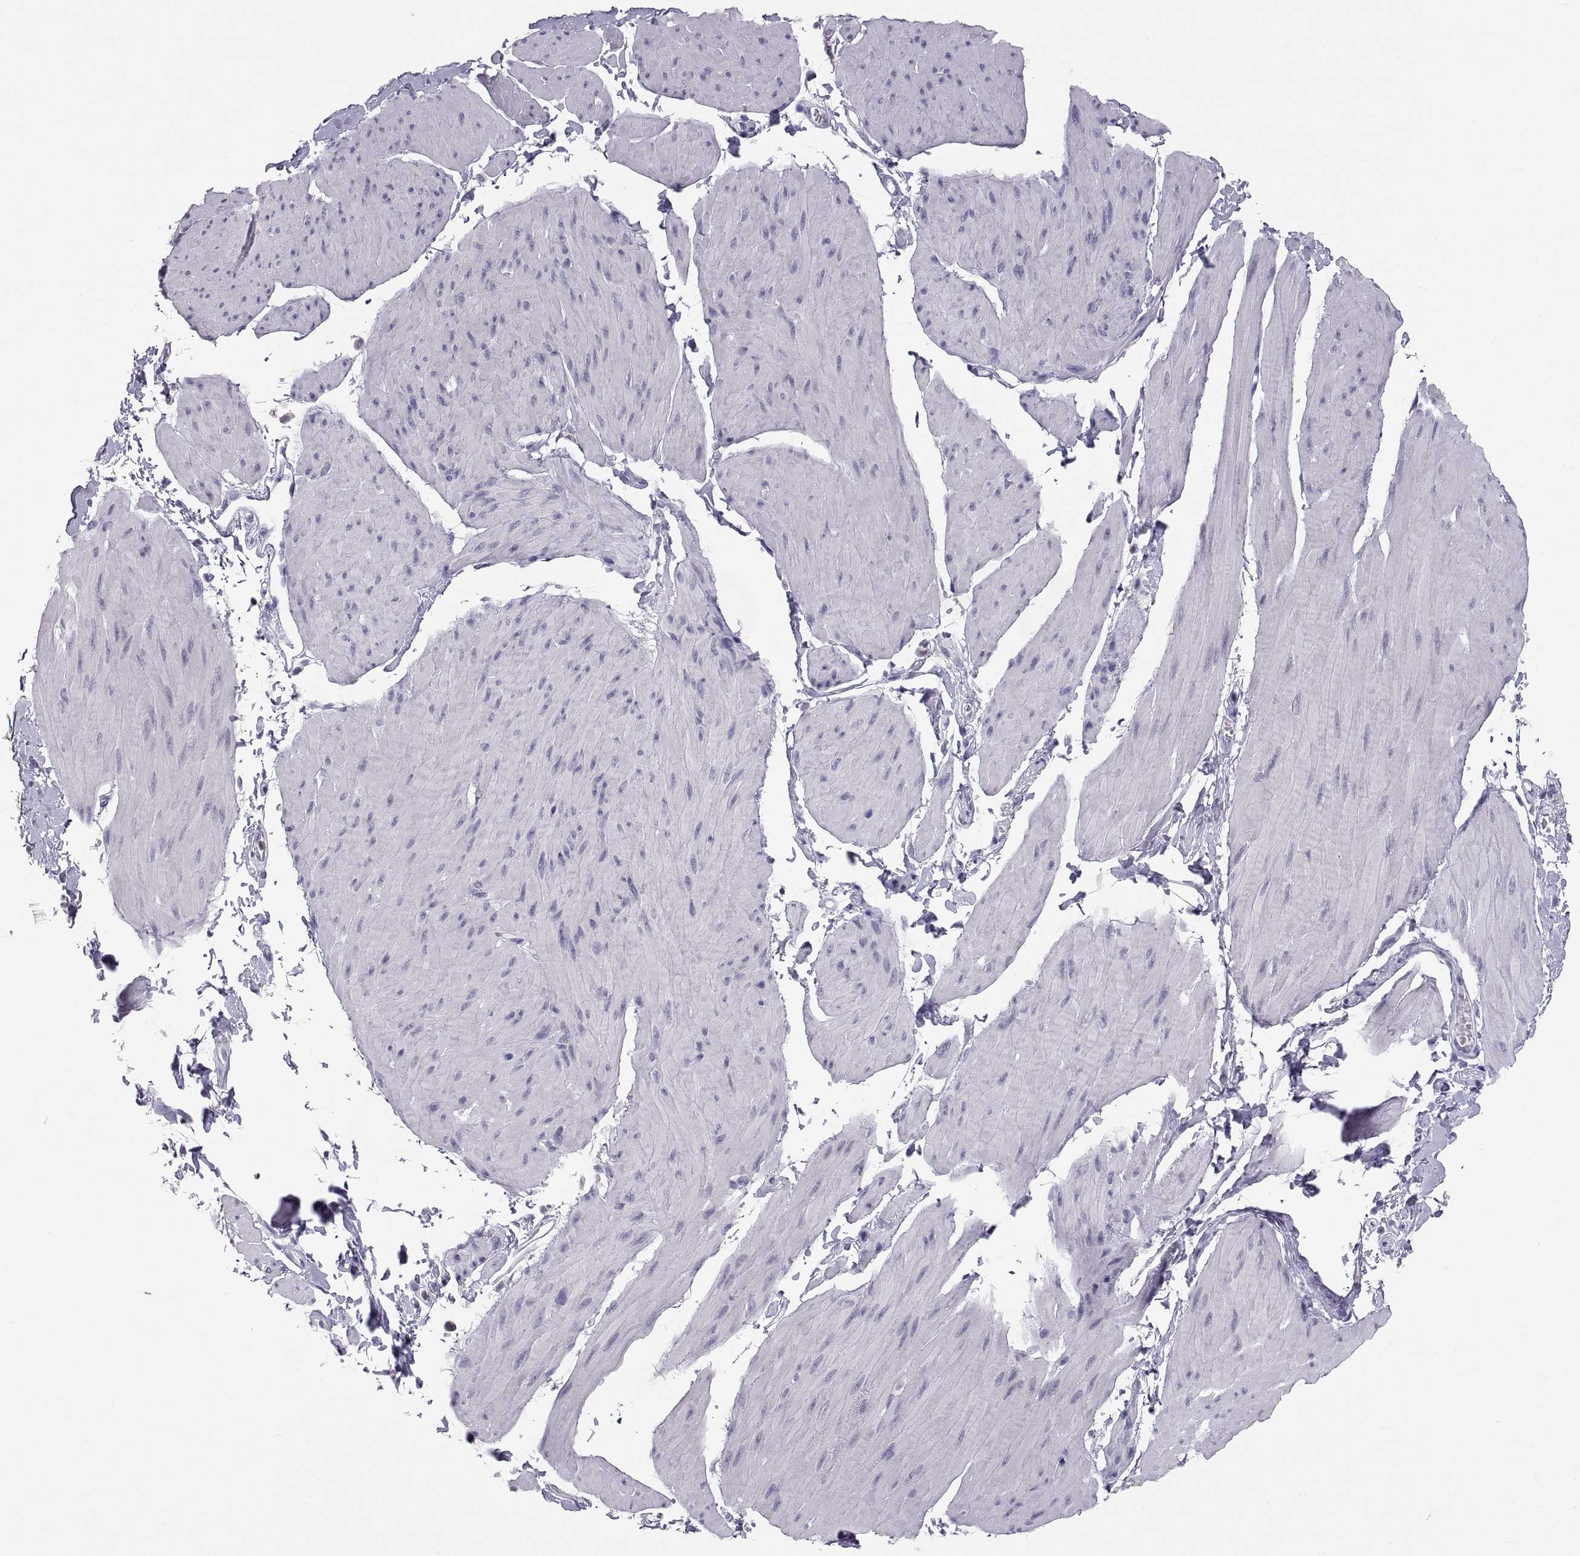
{"staining": {"intensity": "negative", "quantity": "none", "location": "none"}, "tissue": "smooth muscle", "cell_type": "Smooth muscle cells", "image_type": "normal", "snomed": [{"axis": "morphology", "description": "Normal tissue, NOS"}, {"axis": "topography", "description": "Adipose tissue"}, {"axis": "topography", "description": "Smooth muscle"}, {"axis": "topography", "description": "Peripheral nerve tissue"}], "caption": "This is an immunohistochemistry image of unremarkable smooth muscle. There is no staining in smooth muscle cells.", "gene": "ERO1A", "patient": {"sex": "male", "age": 83}}